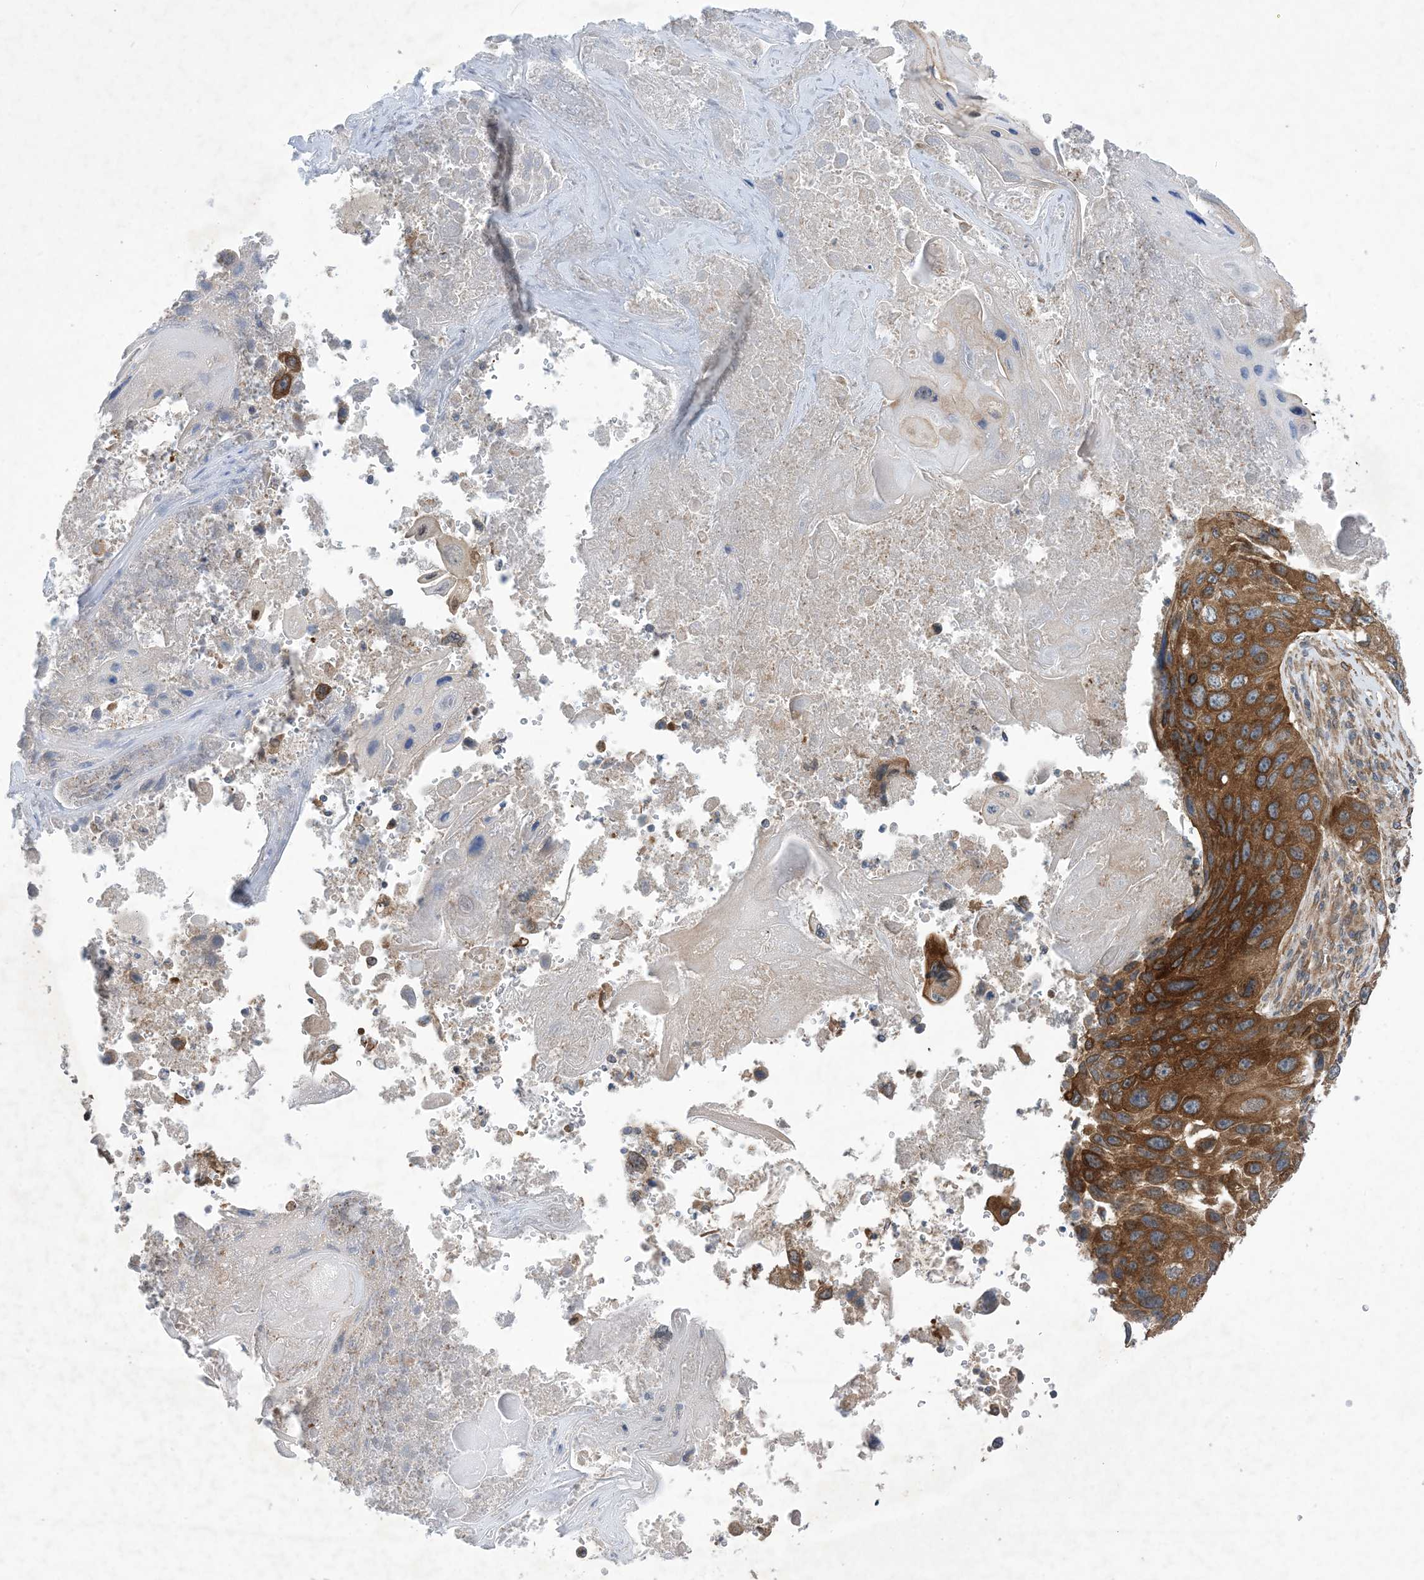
{"staining": {"intensity": "strong", "quantity": ">75%", "location": "cytoplasmic/membranous"}, "tissue": "lung cancer", "cell_type": "Tumor cells", "image_type": "cancer", "snomed": [{"axis": "morphology", "description": "Squamous cell carcinoma, NOS"}, {"axis": "topography", "description": "Lung"}], "caption": "Human lung squamous cell carcinoma stained for a protein (brown) demonstrates strong cytoplasmic/membranous positive positivity in about >75% of tumor cells.", "gene": "EHBP1", "patient": {"sex": "male", "age": 61}}